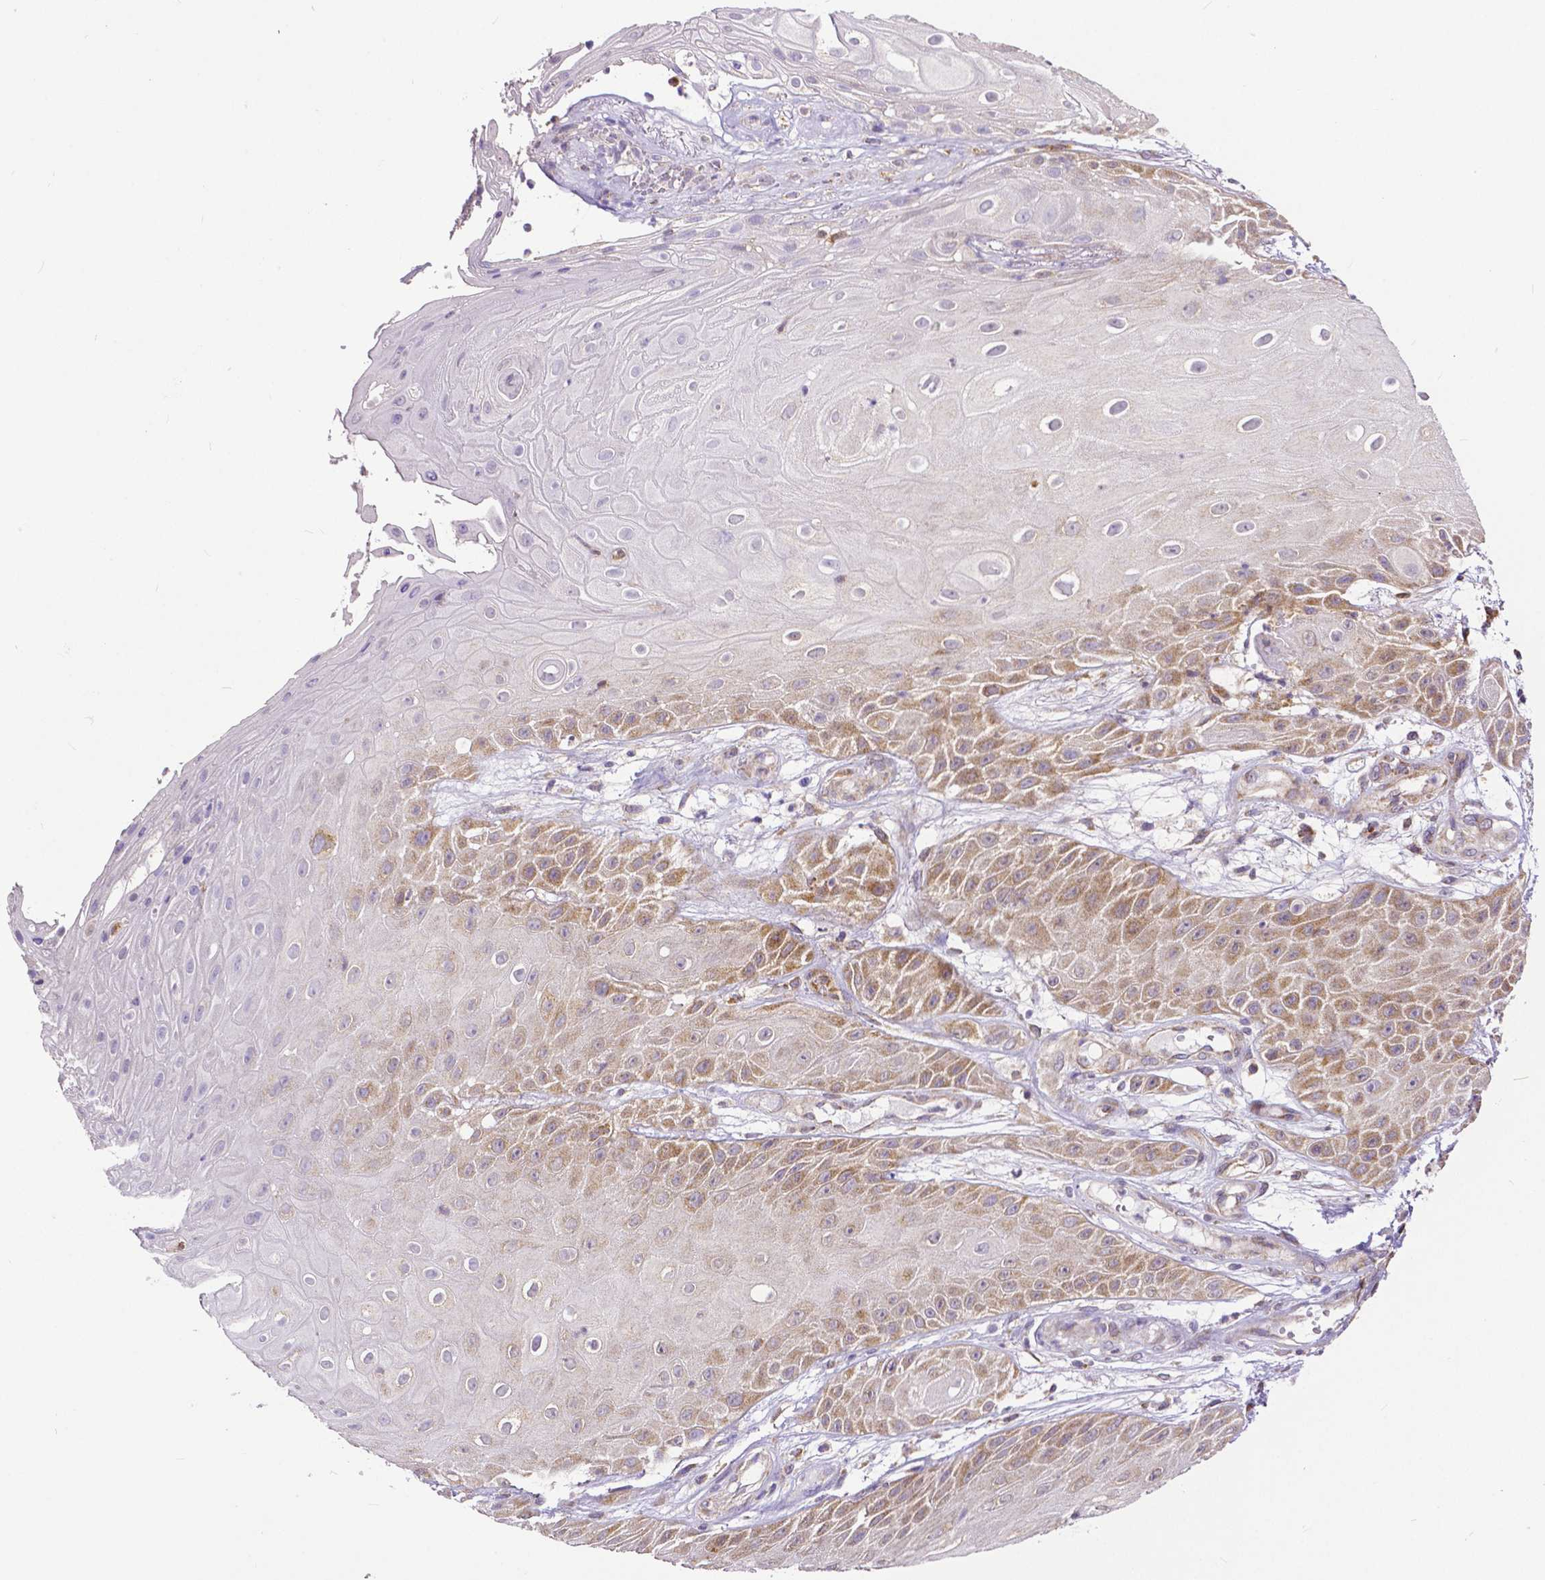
{"staining": {"intensity": "moderate", "quantity": "25%-75%", "location": "cytoplasmic/membranous"}, "tissue": "skin cancer", "cell_type": "Tumor cells", "image_type": "cancer", "snomed": [{"axis": "morphology", "description": "Squamous cell carcinoma, NOS"}, {"axis": "topography", "description": "Skin"}], "caption": "DAB (3,3'-diaminobenzidine) immunohistochemical staining of human skin cancer demonstrates moderate cytoplasmic/membranous protein staining in approximately 25%-75% of tumor cells.", "gene": "MCL1", "patient": {"sex": "male", "age": 62}}